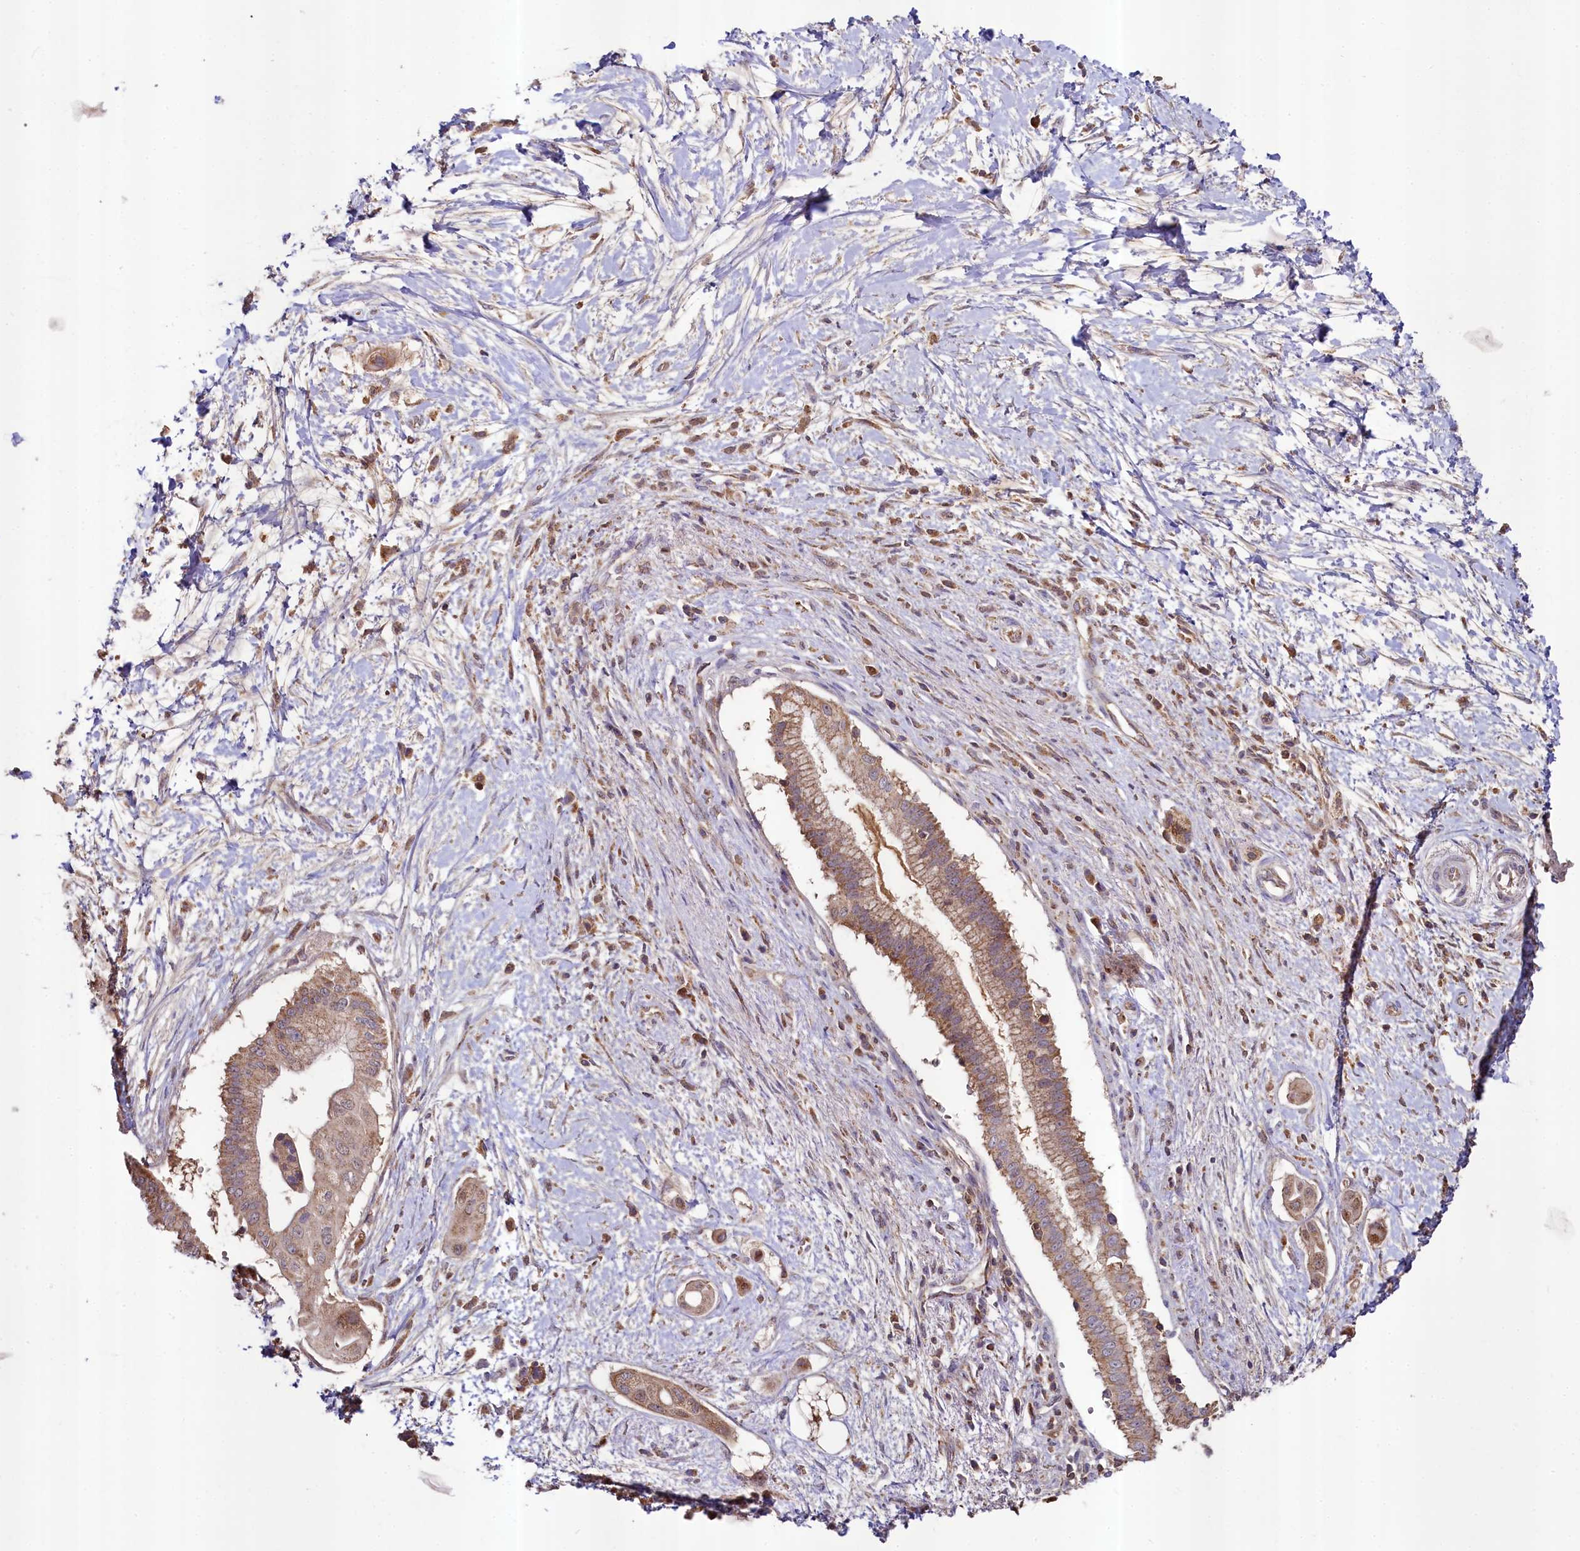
{"staining": {"intensity": "moderate", "quantity": ">75%", "location": "cytoplasmic/membranous"}, "tissue": "pancreatic cancer", "cell_type": "Tumor cells", "image_type": "cancer", "snomed": [{"axis": "morphology", "description": "Adenocarcinoma, NOS"}, {"axis": "topography", "description": "Pancreas"}], "caption": "Immunohistochemical staining of human pancreatic cancer (adenocarcinoma) shows medium levels of moderate cytoplasmic/membranous protein positivity in approximately >75% of tumor cells.", "gene": "METTL4", "patient": {"sex": "male", "age": 68}}